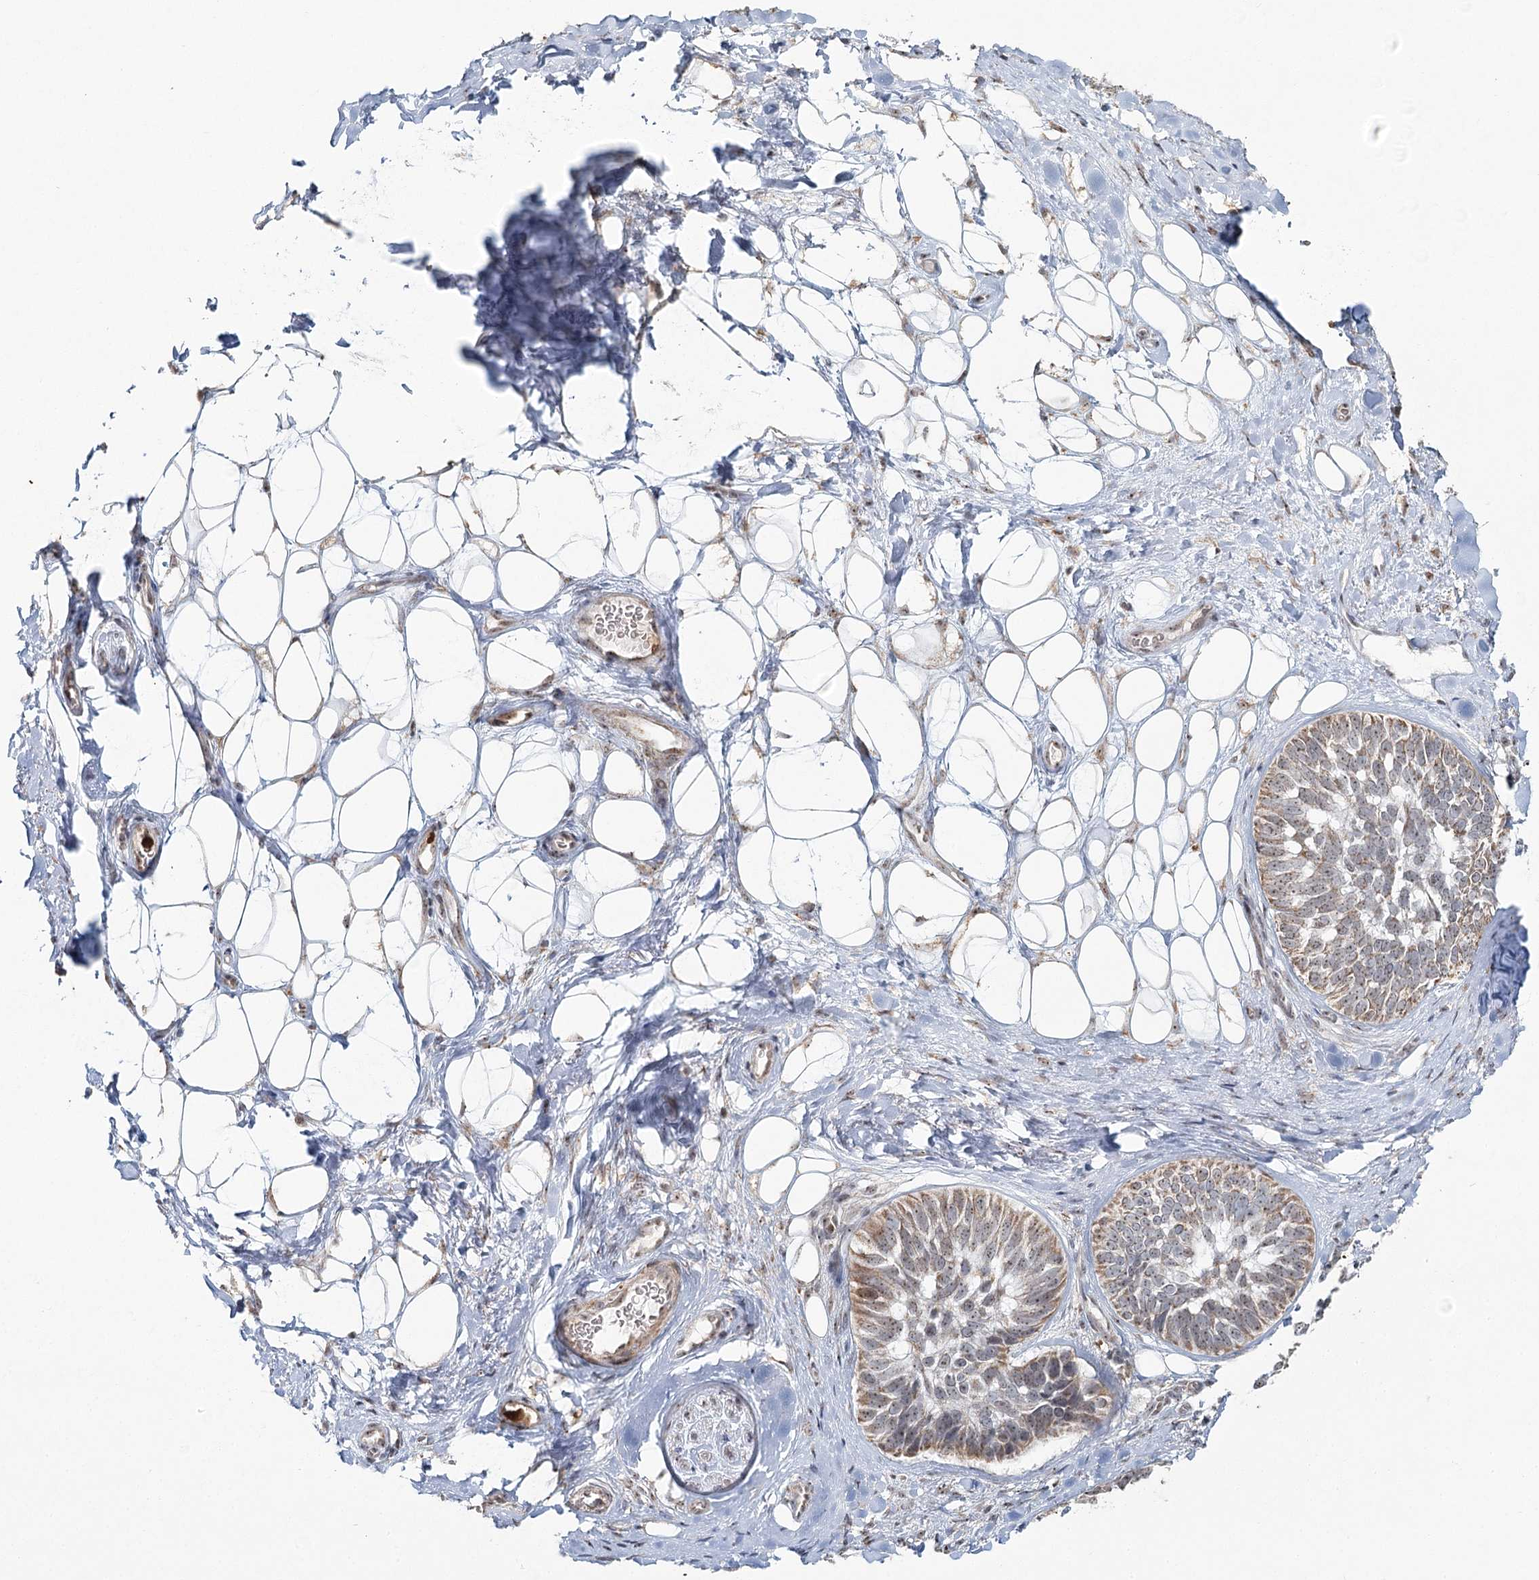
{"staining": {"intensity": "moderate", "quantity": ">75%", "location": "cytoplasmic/membranous,nuclear"}, "tissue": "skin cancer", "cell_type": "Tumor cells", "image_type": "cancer", "snomed": [{"axis": "morphology", "description": "Basal cell carcinoma"}, {"axis": "topography", "description": "Skin"}], "caption": "This photomicrograph reveals immunohistochemistry staining of human skin basal cell carcinoma, with medium moderate cytoplasmic/membranous and nuclear positivity in about >75% of tumor cells.", "gene": "ATAD1", "patient": {"sex": "male", "age": 62}}